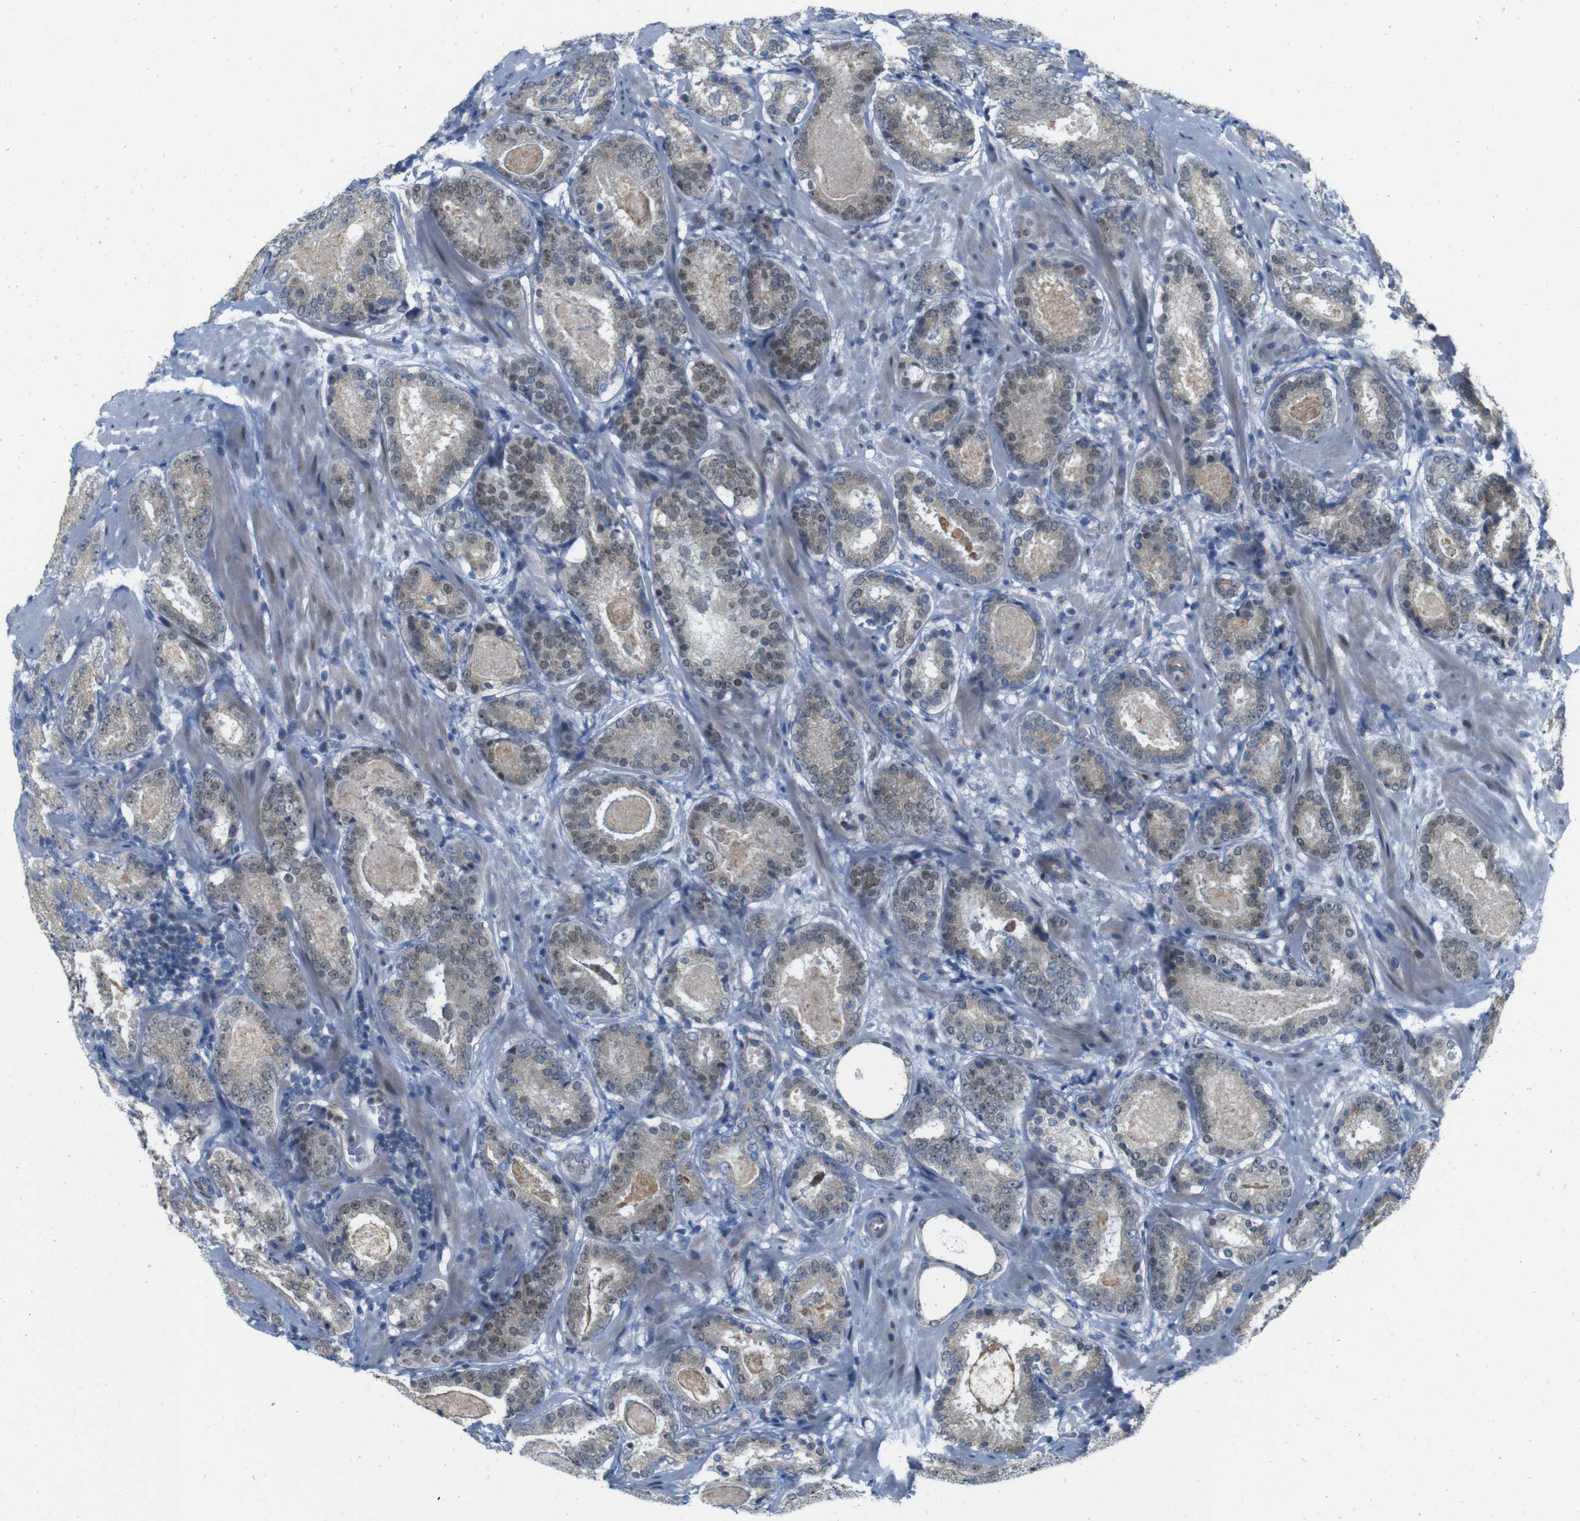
{"staining": {"intensity": "weak", "quantity": ">75%", "location": "cytoplasmic/membranous,nuclear"}, "tissue": "prostate cancer", "cell_type": "Tumor cells", "image_type": "cancer", "snomed": [{"axis": "morphology", "description": "Adenocarcinoma, Low grade"}, {"axis": "topography", "description": "Prostate"}], "caption": "Protein staining of prostate cancer tissue displays weak cytoplasmic/membranous and nuclear staining in approximately >75% of tumor cells.", "gene": "SKI", "patient": {"sex": "male", "age": 69}}